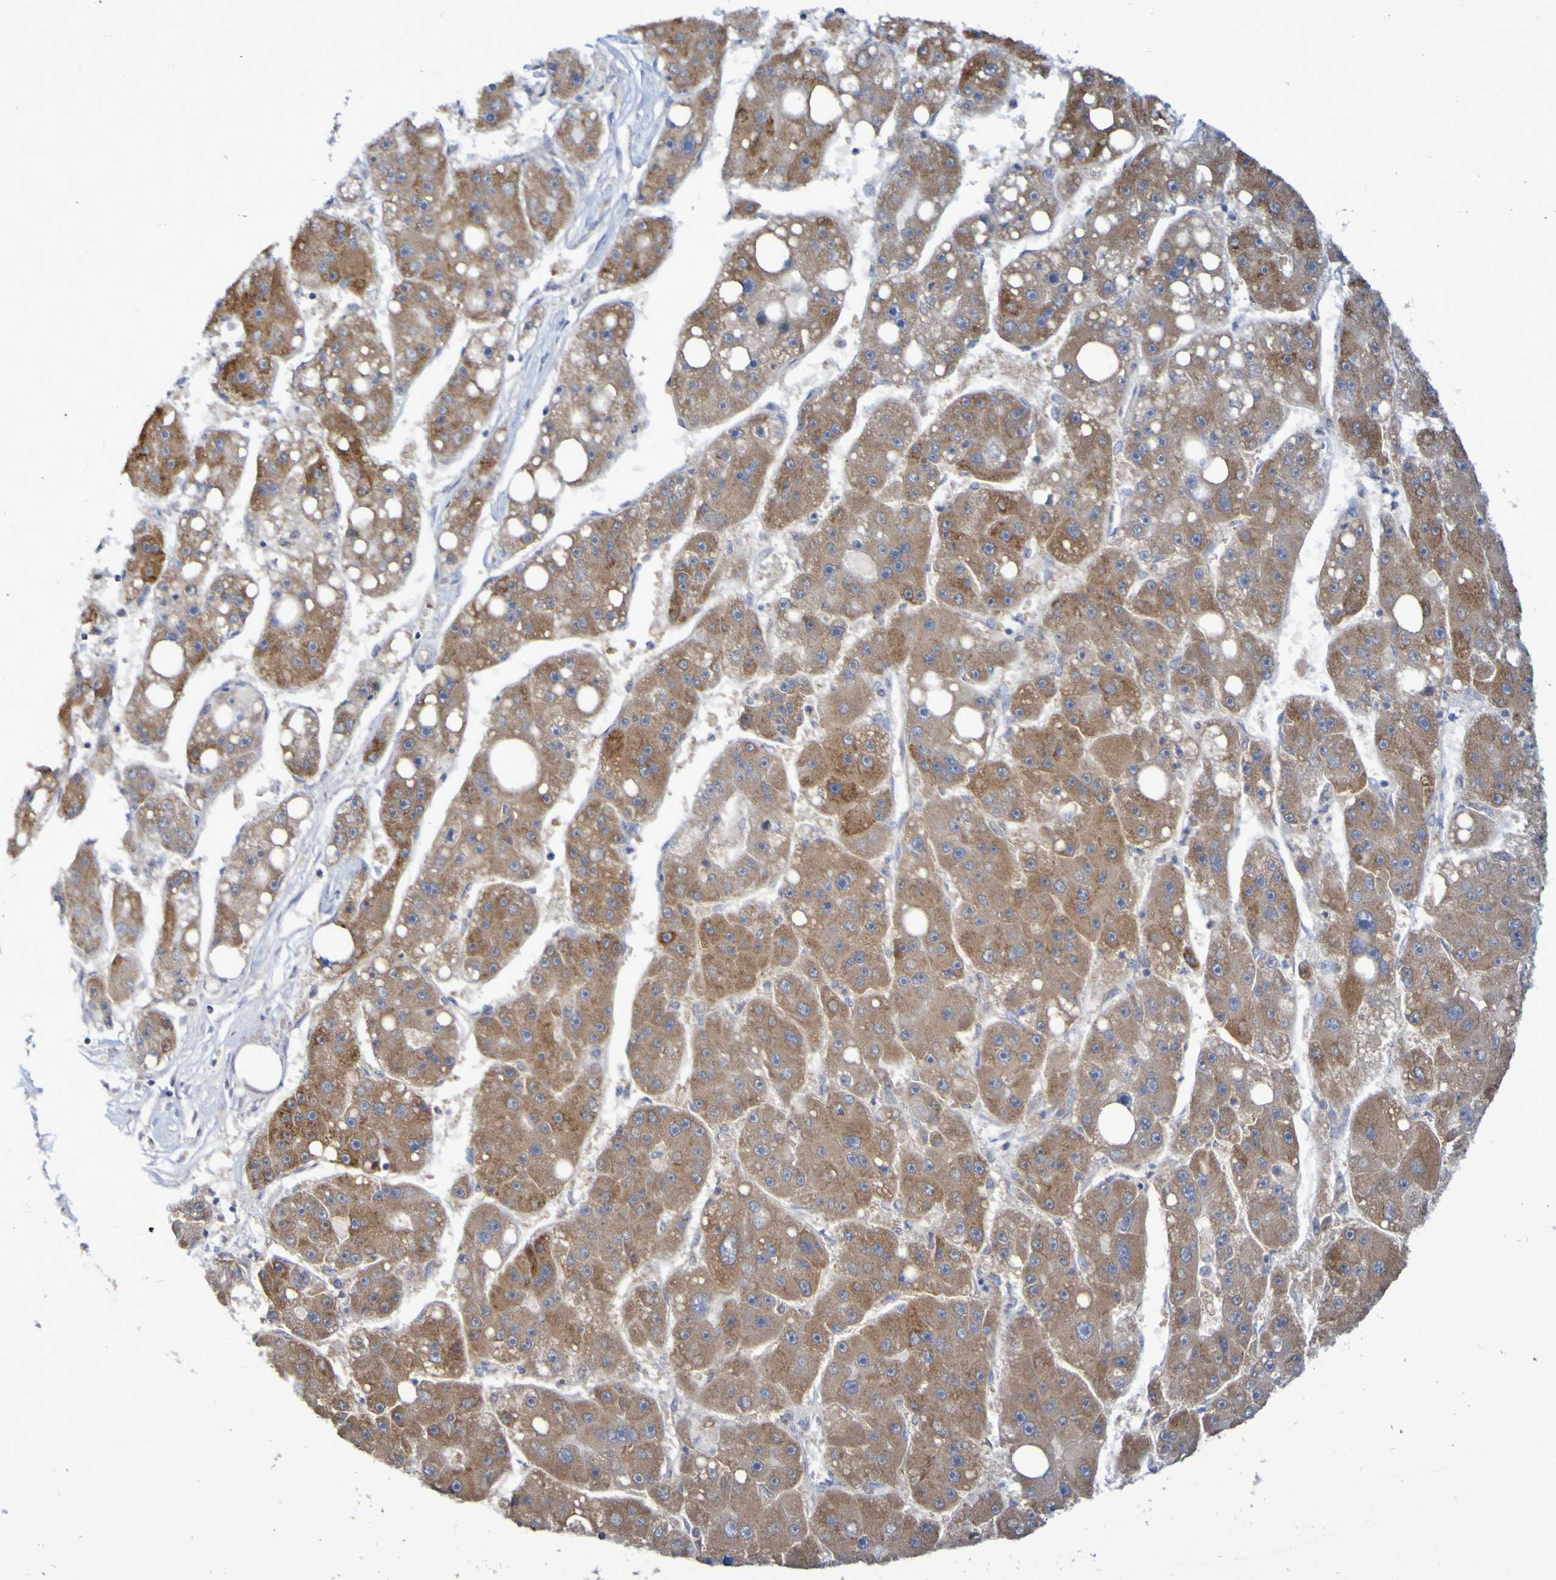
{"staining": {"intensity": "moderate", "quantity": ">75%", "location": "cytoplasmic/membranous"}, "tissue": "liver cancer", "cell_type": "Tumor cells", "image_type": "cancer", "snomed": [{"axis": "morphology", "description": "Carcinoma, Hepatocellular, NOS"}, {"axis": "topography", "description": "Liver"}], "caption": "Tumor cells exhibit medium levels of moderate cytoplasmic/membranous expression in about >75% of cells in human liver cancer (hepatocellular carcinoma). The protein of interest is stained brown, and the nuclei are stained in blue (DAB (3,3'-diaminobenzidine) IHC with brightfield microscopy, high magnification).", "gene": "LMBRD2", "patient": {"sex": "female", "age": 61}}